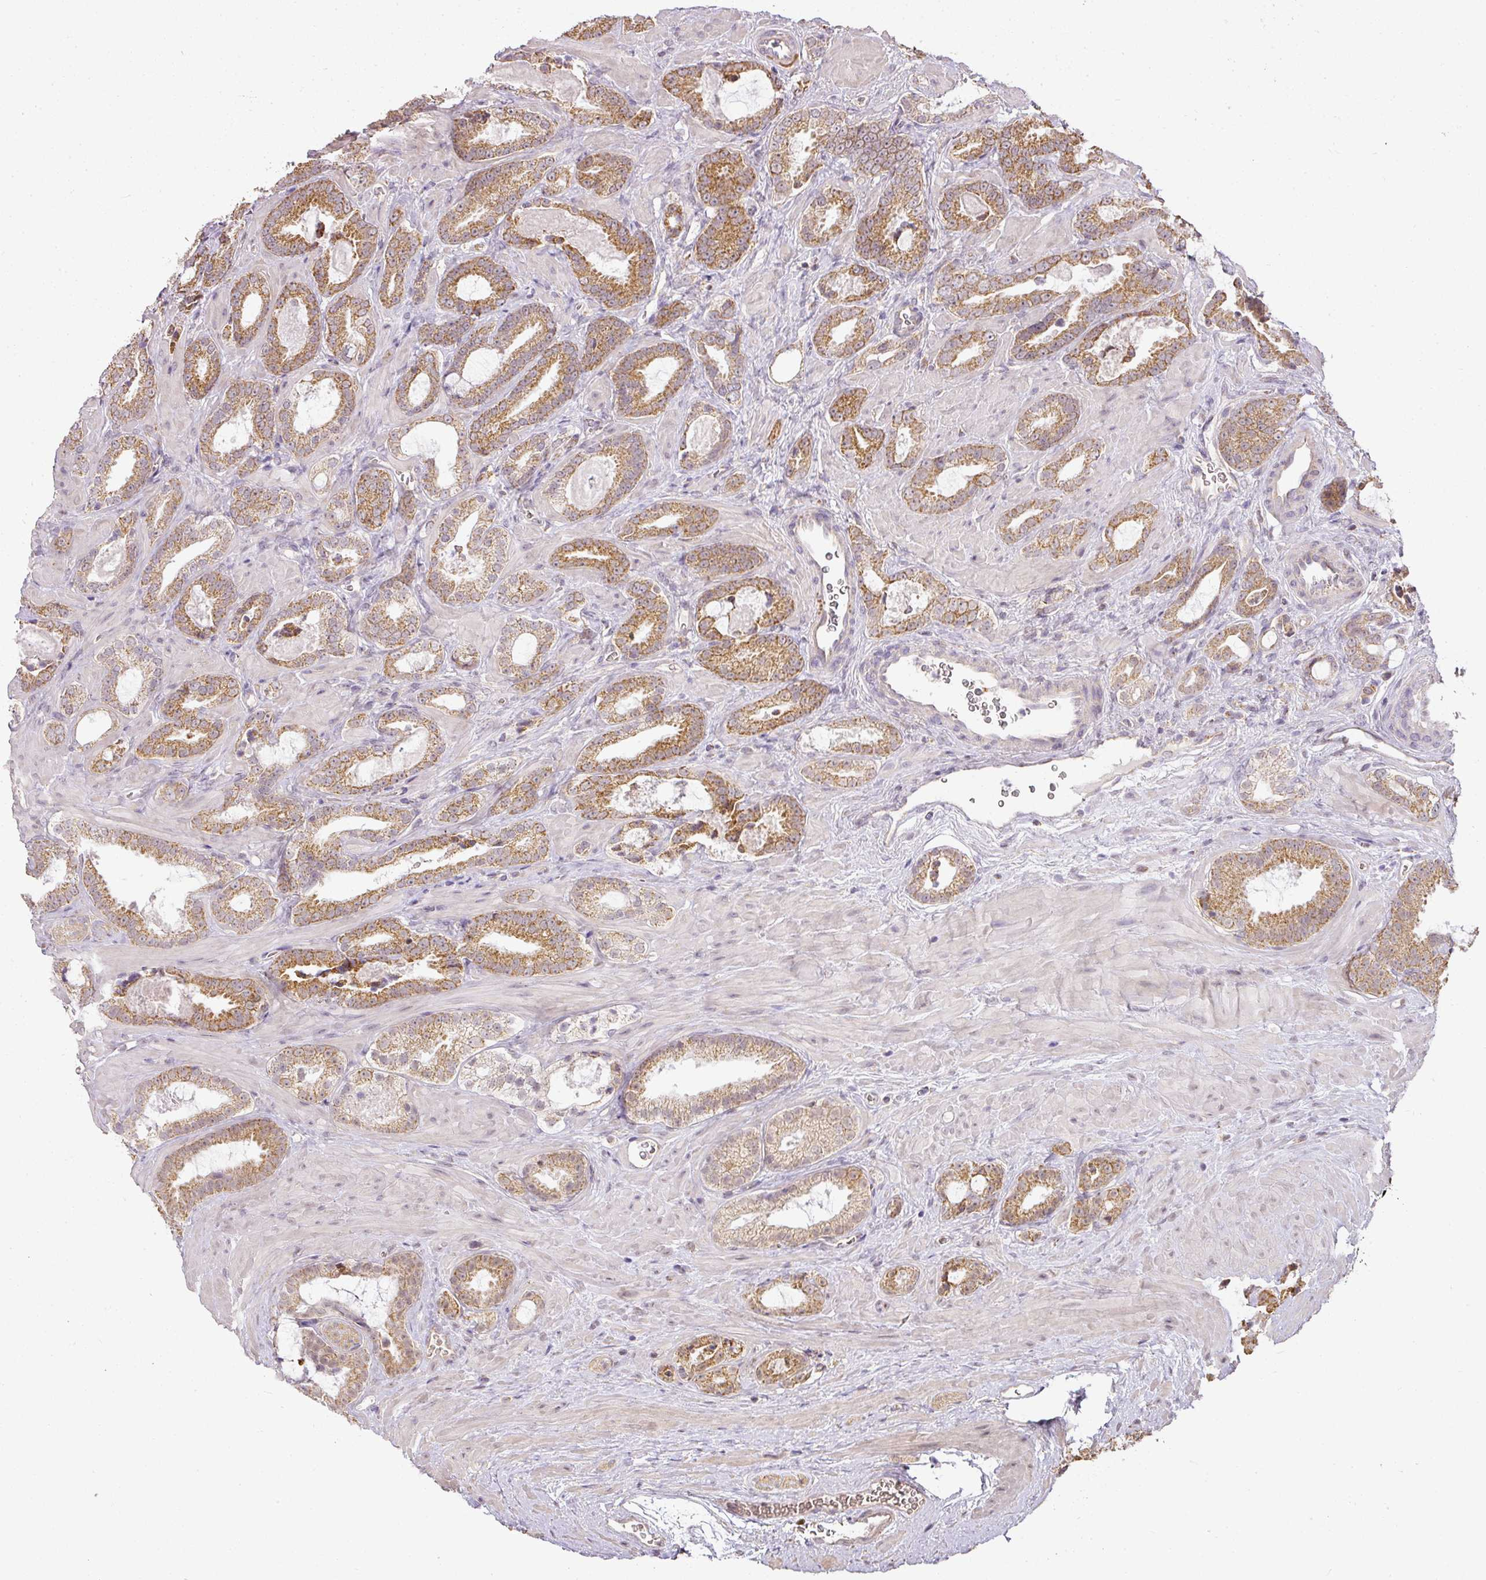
{"staining": {"intensity": "moderate", "quantity": ">75%", "location": "cytoplasmic/membranous"}, "tissue": "prostate cancer", "cell_type": "Tumor cells", "image_type": "cancer", "snomed": [{"axis": "morphology", "description": "Adenocarcinoma, Low grade"}, {"axis": "topography", "description": "Prostate"}], "caption": "This image displays prostate cancer (low-grade adenocarcinoma) stained with IHC to label a protein in brown. The cytoplasmic/membranous of tumor cells show moderate positivity for the protein. Nuclei are counter-stained blue.", "gene": "MYOM2", "patient": {"sex": "male", "age": 62}}